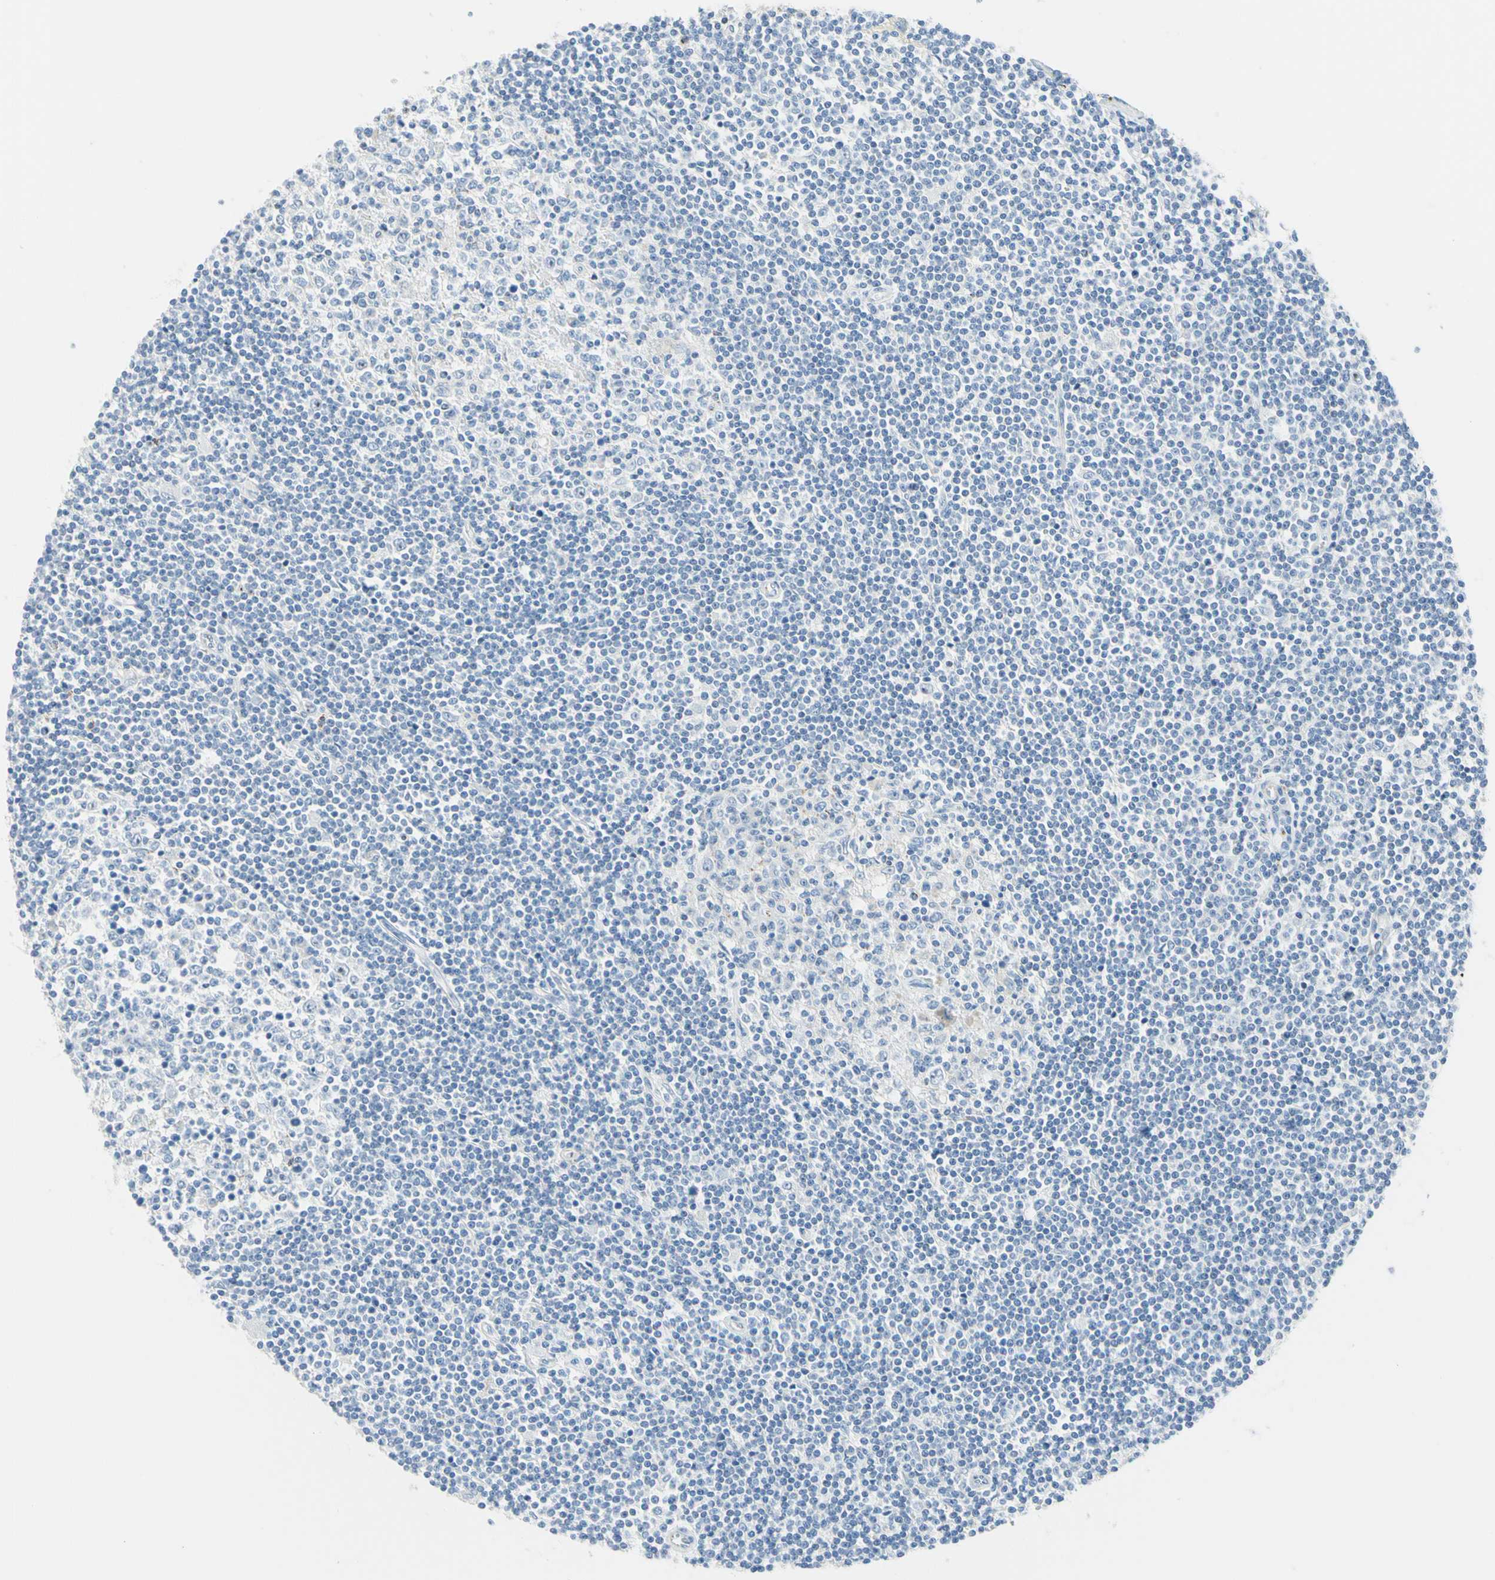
{"staining": {"intensity": "negative", "quantity": "none", "location": "none"}, "tissue": "lymphoma", "cell_type": "Tumor cells", "image_type": "cancer", "snomed": [{"axis": "morphology", "description": "Malignant lymphoma, non-Hodgkin's type, Low grade"}, {"axis": "topography", "description": "Spleen"}], "caption": "IHC of human low-grade malignant lymphoma, non-Hodgkin's type shows no expression in tumor cells.", "gene": "CYSLTR1", "patient": {"sex": "male", "age": 76}}